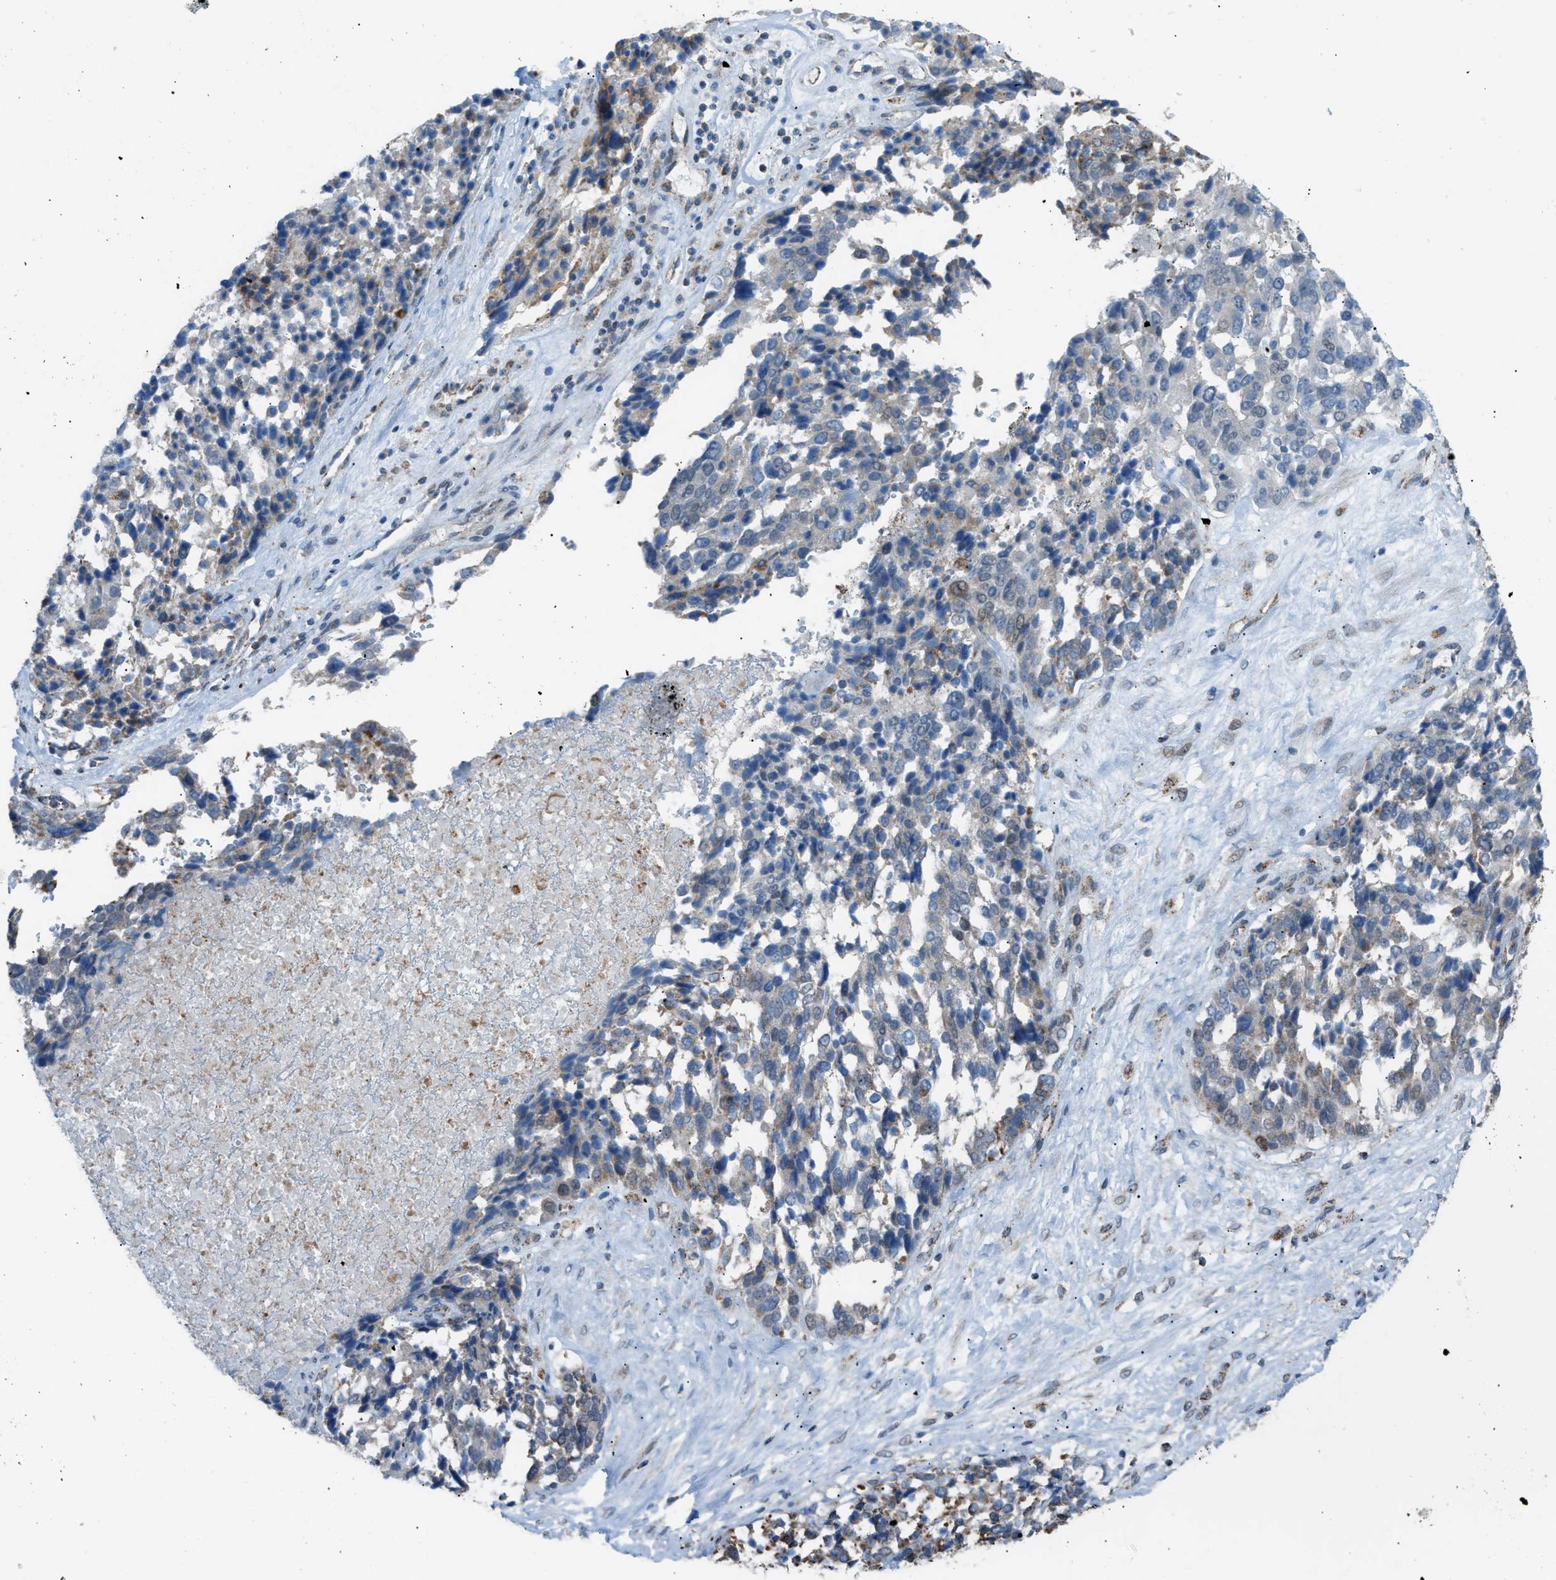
{"staining": {"intensity": "weak", "quantity": "<25%", "location": "cytoplasmic/membranous,nuclear"}, "tissue": "ovarian cancer", "cell_type": "Tumor cells", "image_type": "cancer", "snomed": [{"axis": "morphology", "description": "Cystadenocarcinoma, serous, NOS"}, {"axis": "topography", "description": "Ovary"}], "caption": "Tumor cells are negative for protein expression in human ovarian cancer. (Immunohistochemistry (ihc), brightfield microscopy, high magnification).", "gene": "SRM", "patient": {"sex": "female", "age": 44}}